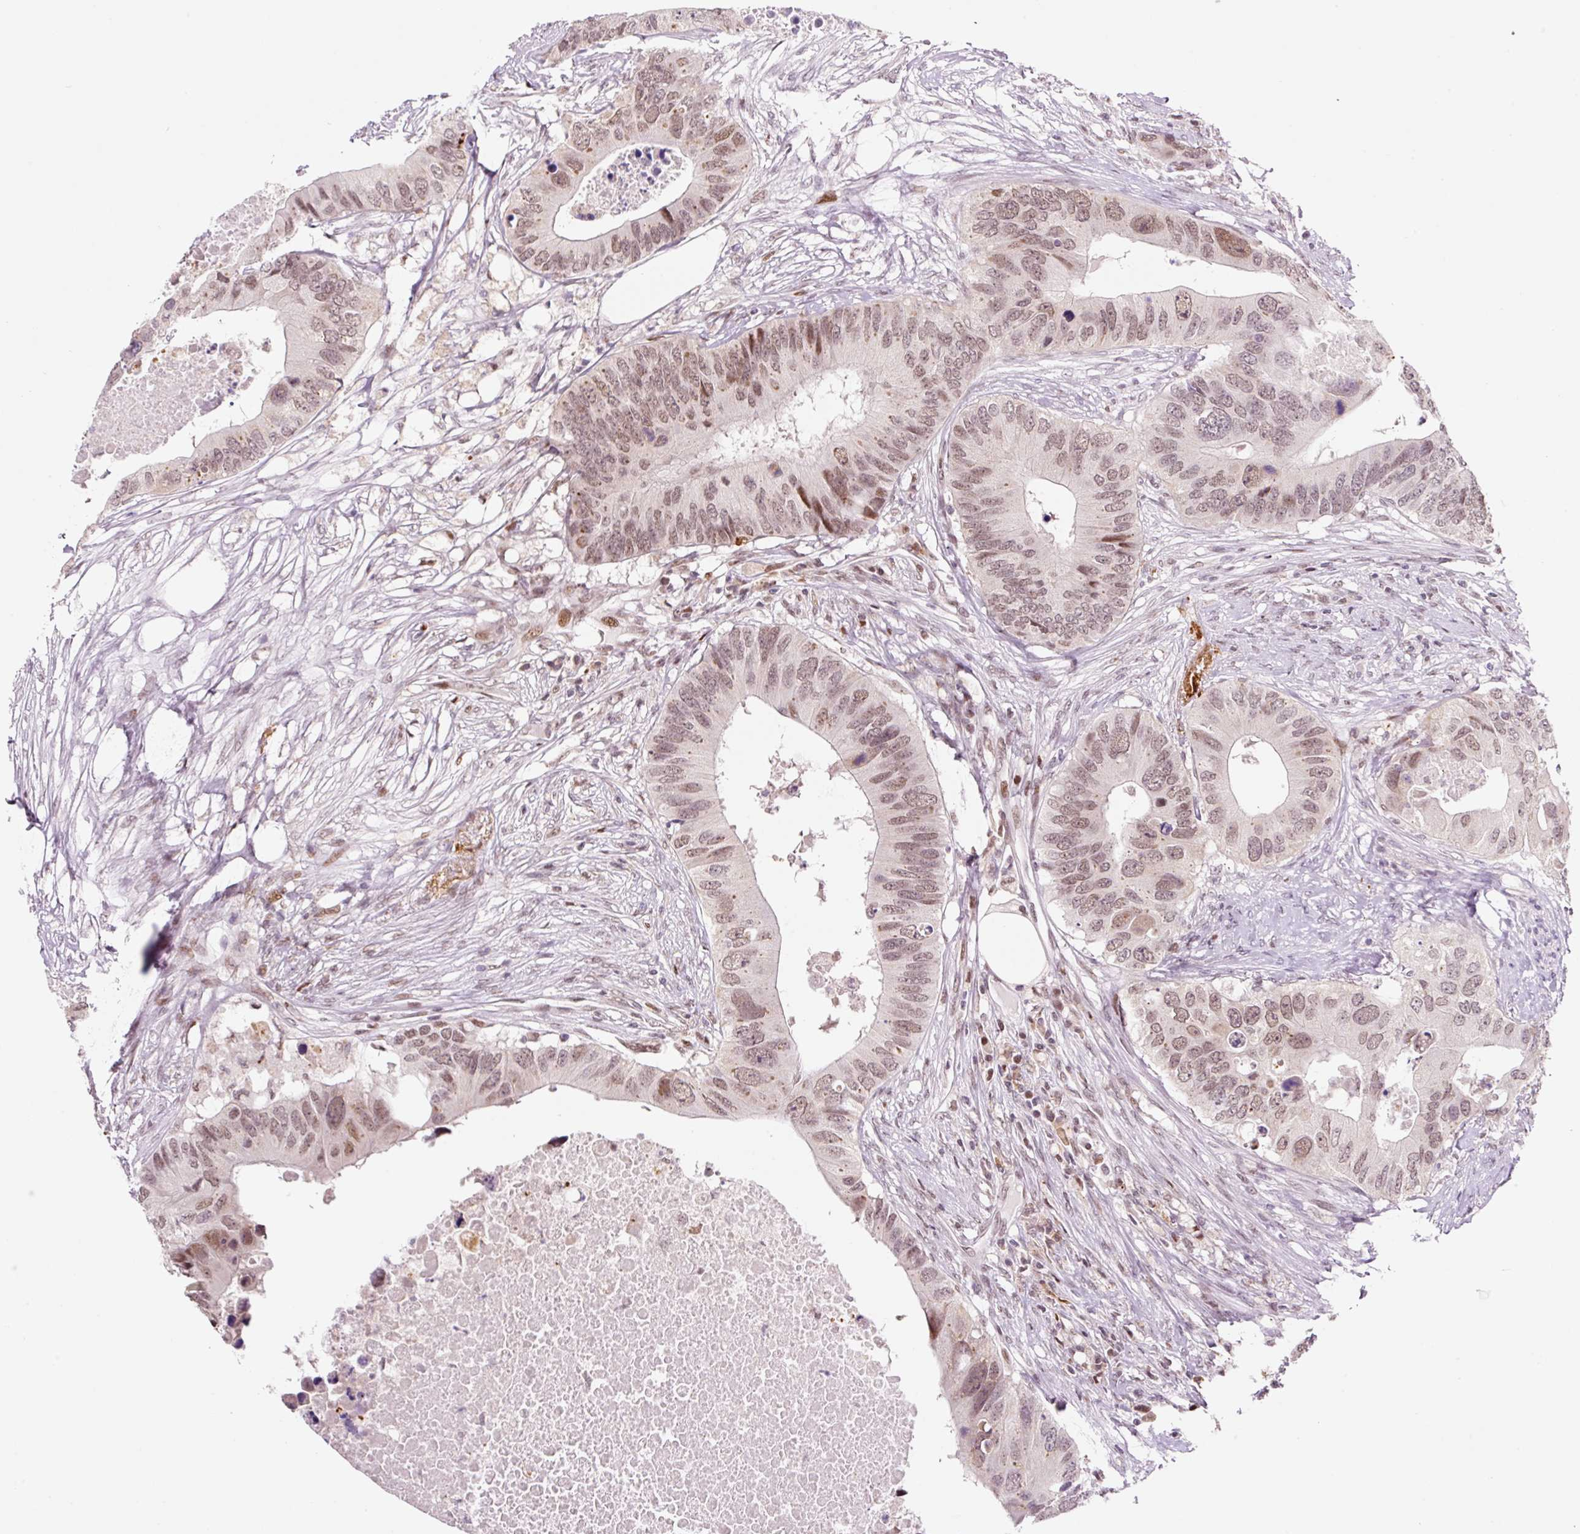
{"staining": {"intensity": "moderate", "quantity": ">75%", "location": "nuclear"}, "tissue": "colorectal cancer", "cell_type": "Tumor cells", "image_type": "cancer", "snomed": [{"axis": "morphology", "description": "Adenocarcinoma, NOS"}, {"axis": "topography", "description": "Colon"}], "caption": "Immunohistochemical staining of human adenocarcinoma (colorectal) displays moderate nuclear protein positivity in about >75% of tumor cells.", "gene": "CCNL2", "patient": {"sex": "male", "age": 71}}